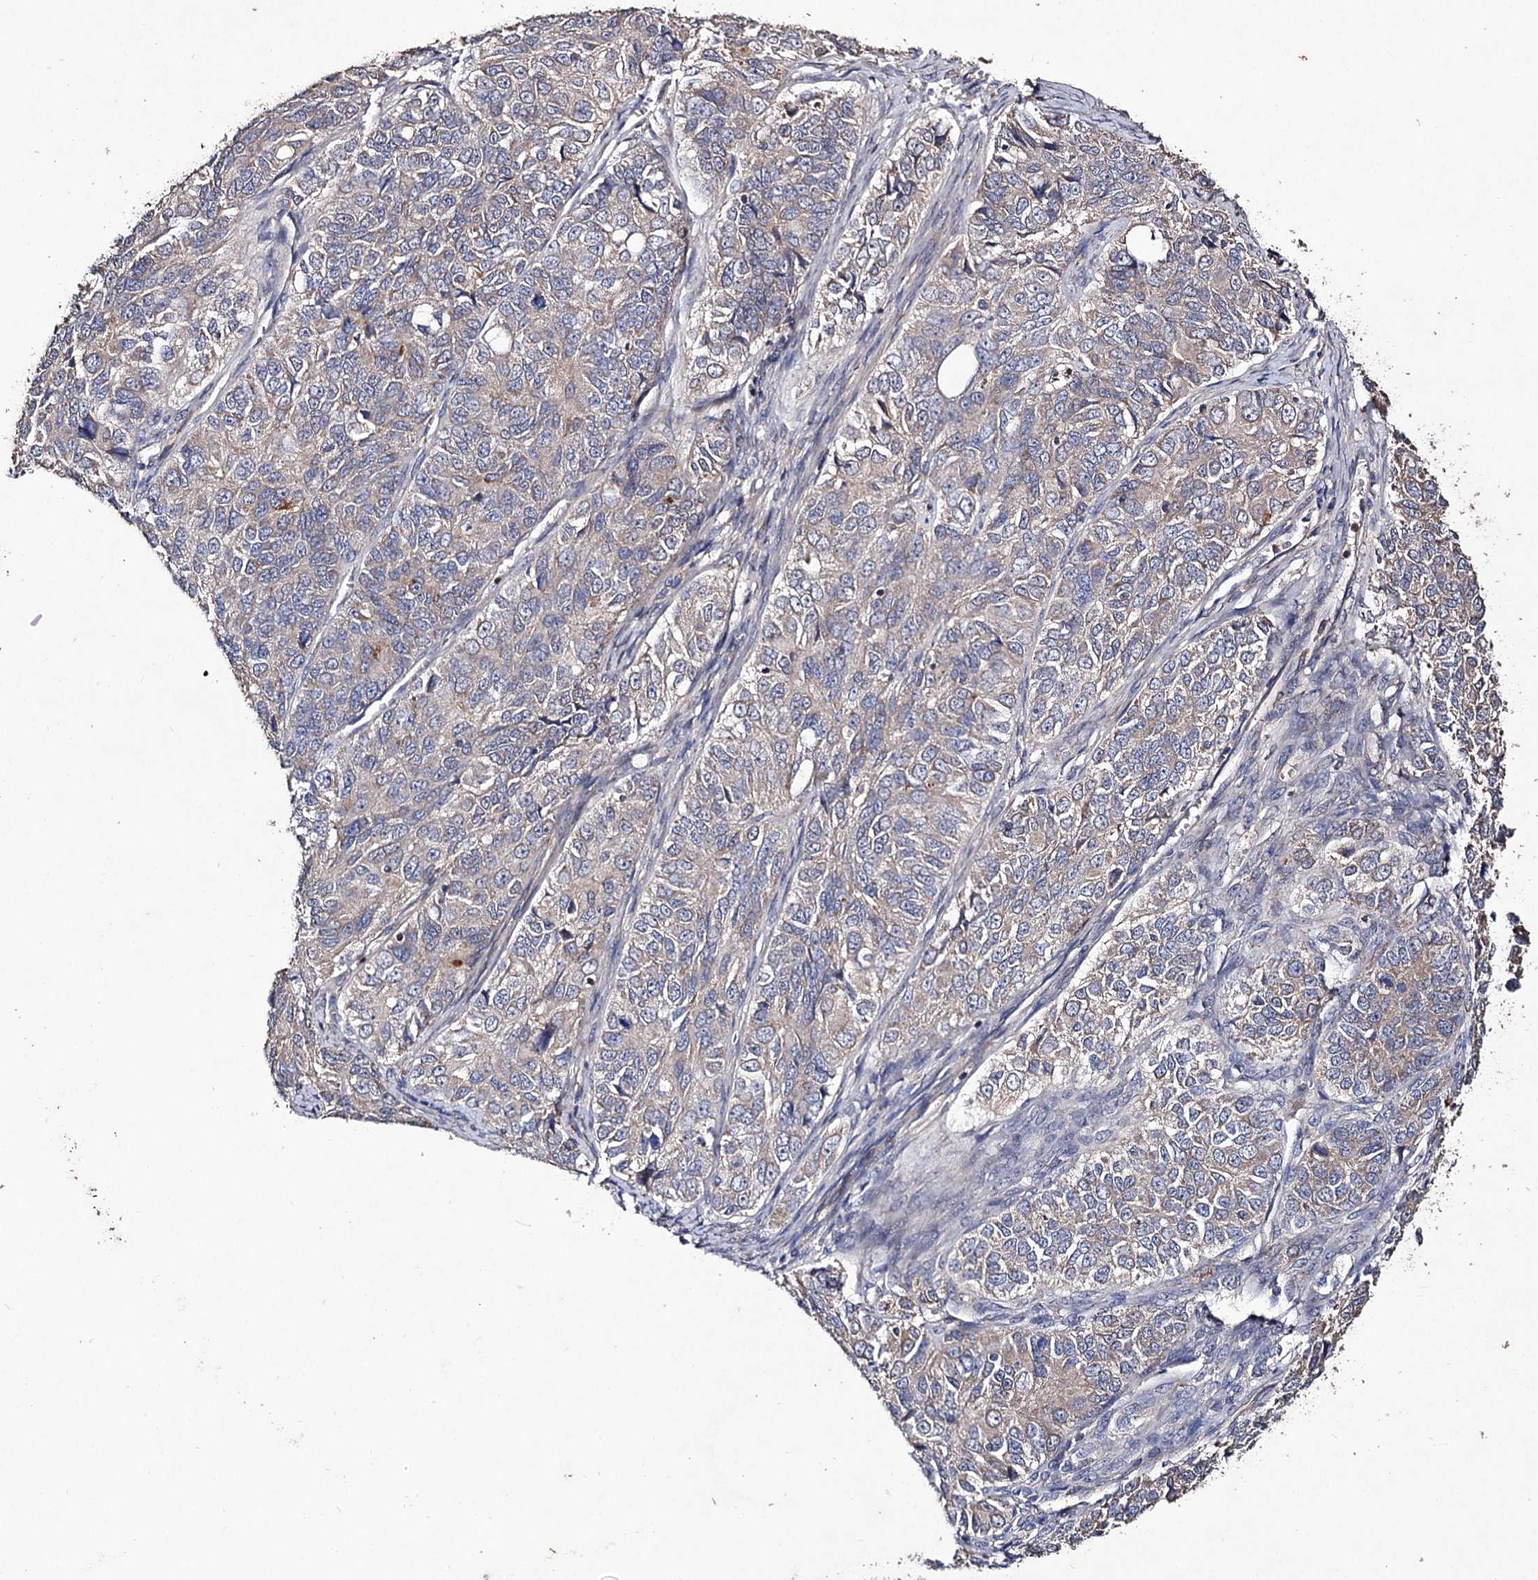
{"staining": {"intensity": "weak", "quantity": "<25%", "location": "cytoplasmic/membranous"}, "tissue": "ovarian cancer", "cell_type": "Tumor cells", "image_type": "cancer", "snomed": [{"axis": "morphology", "description": "Carcinoma, endometroid"}, {"axis": "topography", "description": "Ovary"}], "caption": "Endometroid carcinoma (ovarian) was stained to show a protein in brown. There is no significant expression in tumor cells. Nuclei are stained in blue.", "gene": "MYO1H", "patient": {"sex": "female", "age": 51}}